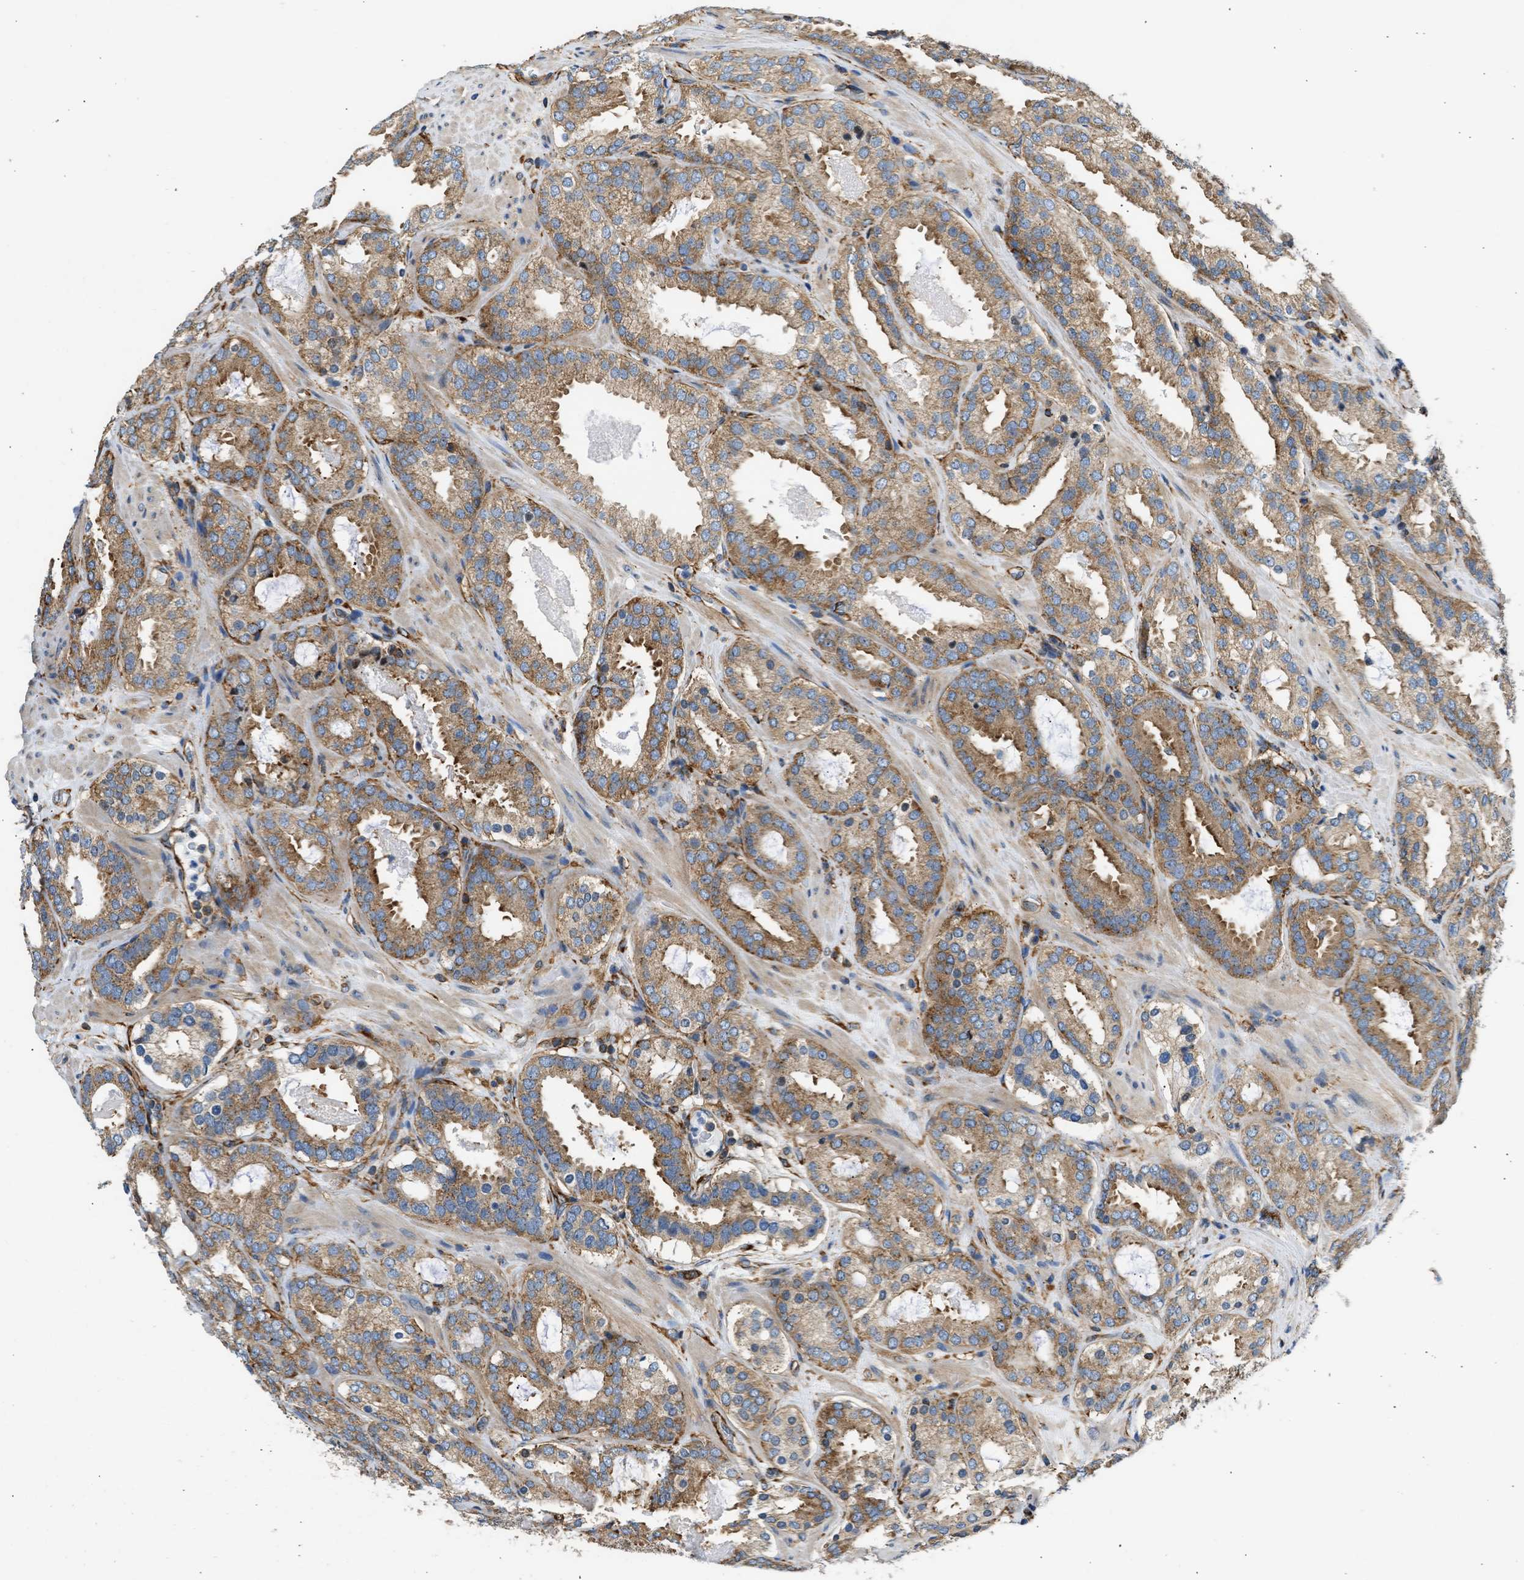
{"staining": {"intensity": "moderate", "quantity": ">75%", "location": "cytoplasmic/membranous"}, "tissue": "prostate cancer", "cell_type": "Tumor cells", "image_type": "cancer", "snomed": [{"axis": "morphology", "description": "Adenocarcinoma, Low grade"}, {"axis": "topography", "description": "Prostate"}], "caption": "About >75% of tumor cells in prostate adenocarcinoma (low-grade) display moderate cytoplasmic/membranous protein expression as visualized by brown immunohistochemical staining.", "gene": "SEPTIN2", "patient": {"sex": "male", "age": 69}}